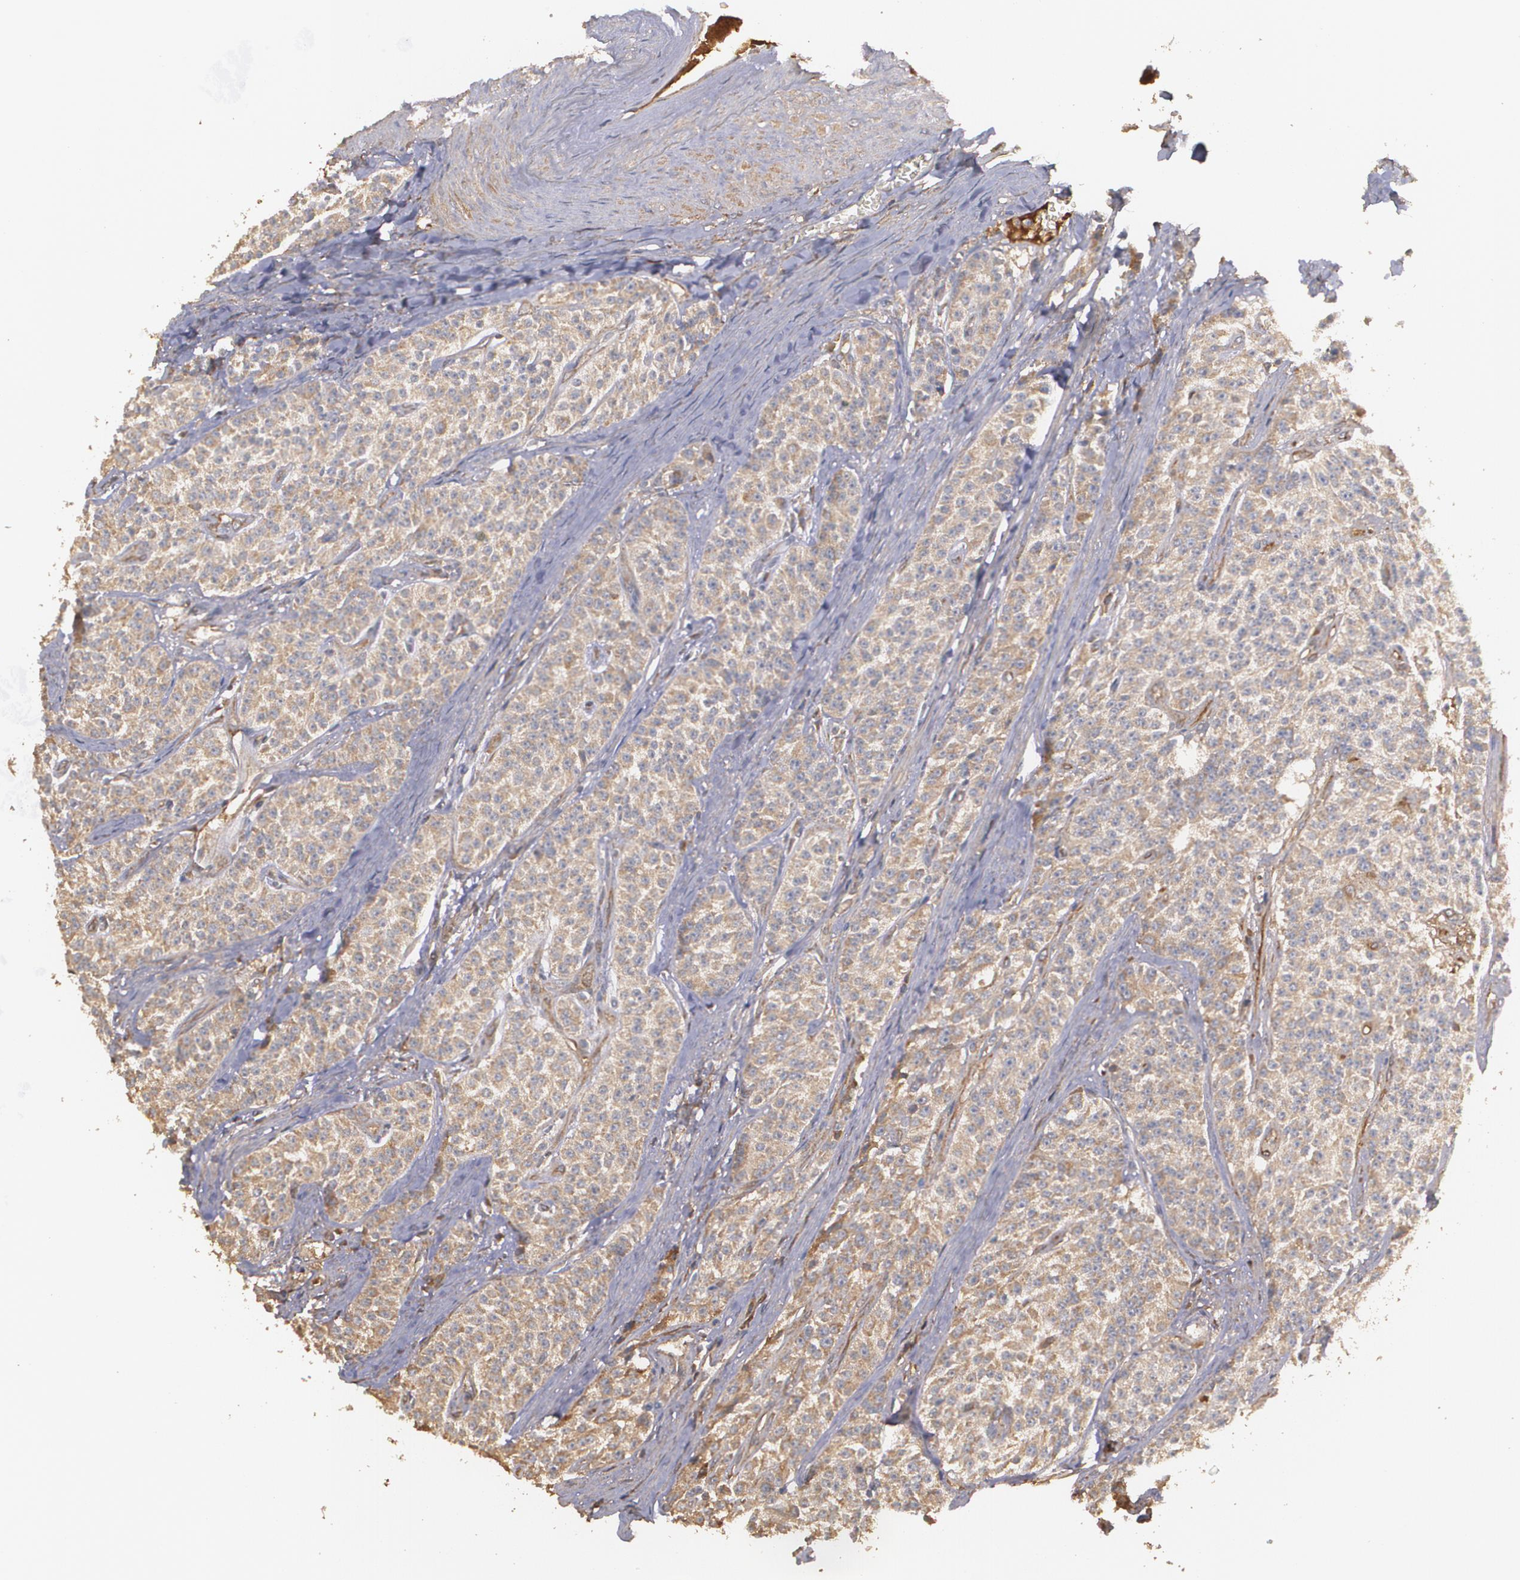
{"staining": {"intensity": "weak", "quantity": ">75%", "location": "cytoplasmic/membranous"}, "tissue": "carcinoid", "cell_type": "Tumor cells", "image_type": "cancer", "snomed": [{"axis": "morphology", "description": "Carcinoid, malignant, NOS"}, {"axis": "topography", "description": "Stomach"}], "caption": "Immunohistochemistry (DAB (3,3'-diaminobenzidine)) staining of carcinoid exhibits weak cytoplasmic/membranous protein staining in approximately >75% of tumor cells.", "gene": "PON1", "patient": {"sex": "female", "age": 76}}